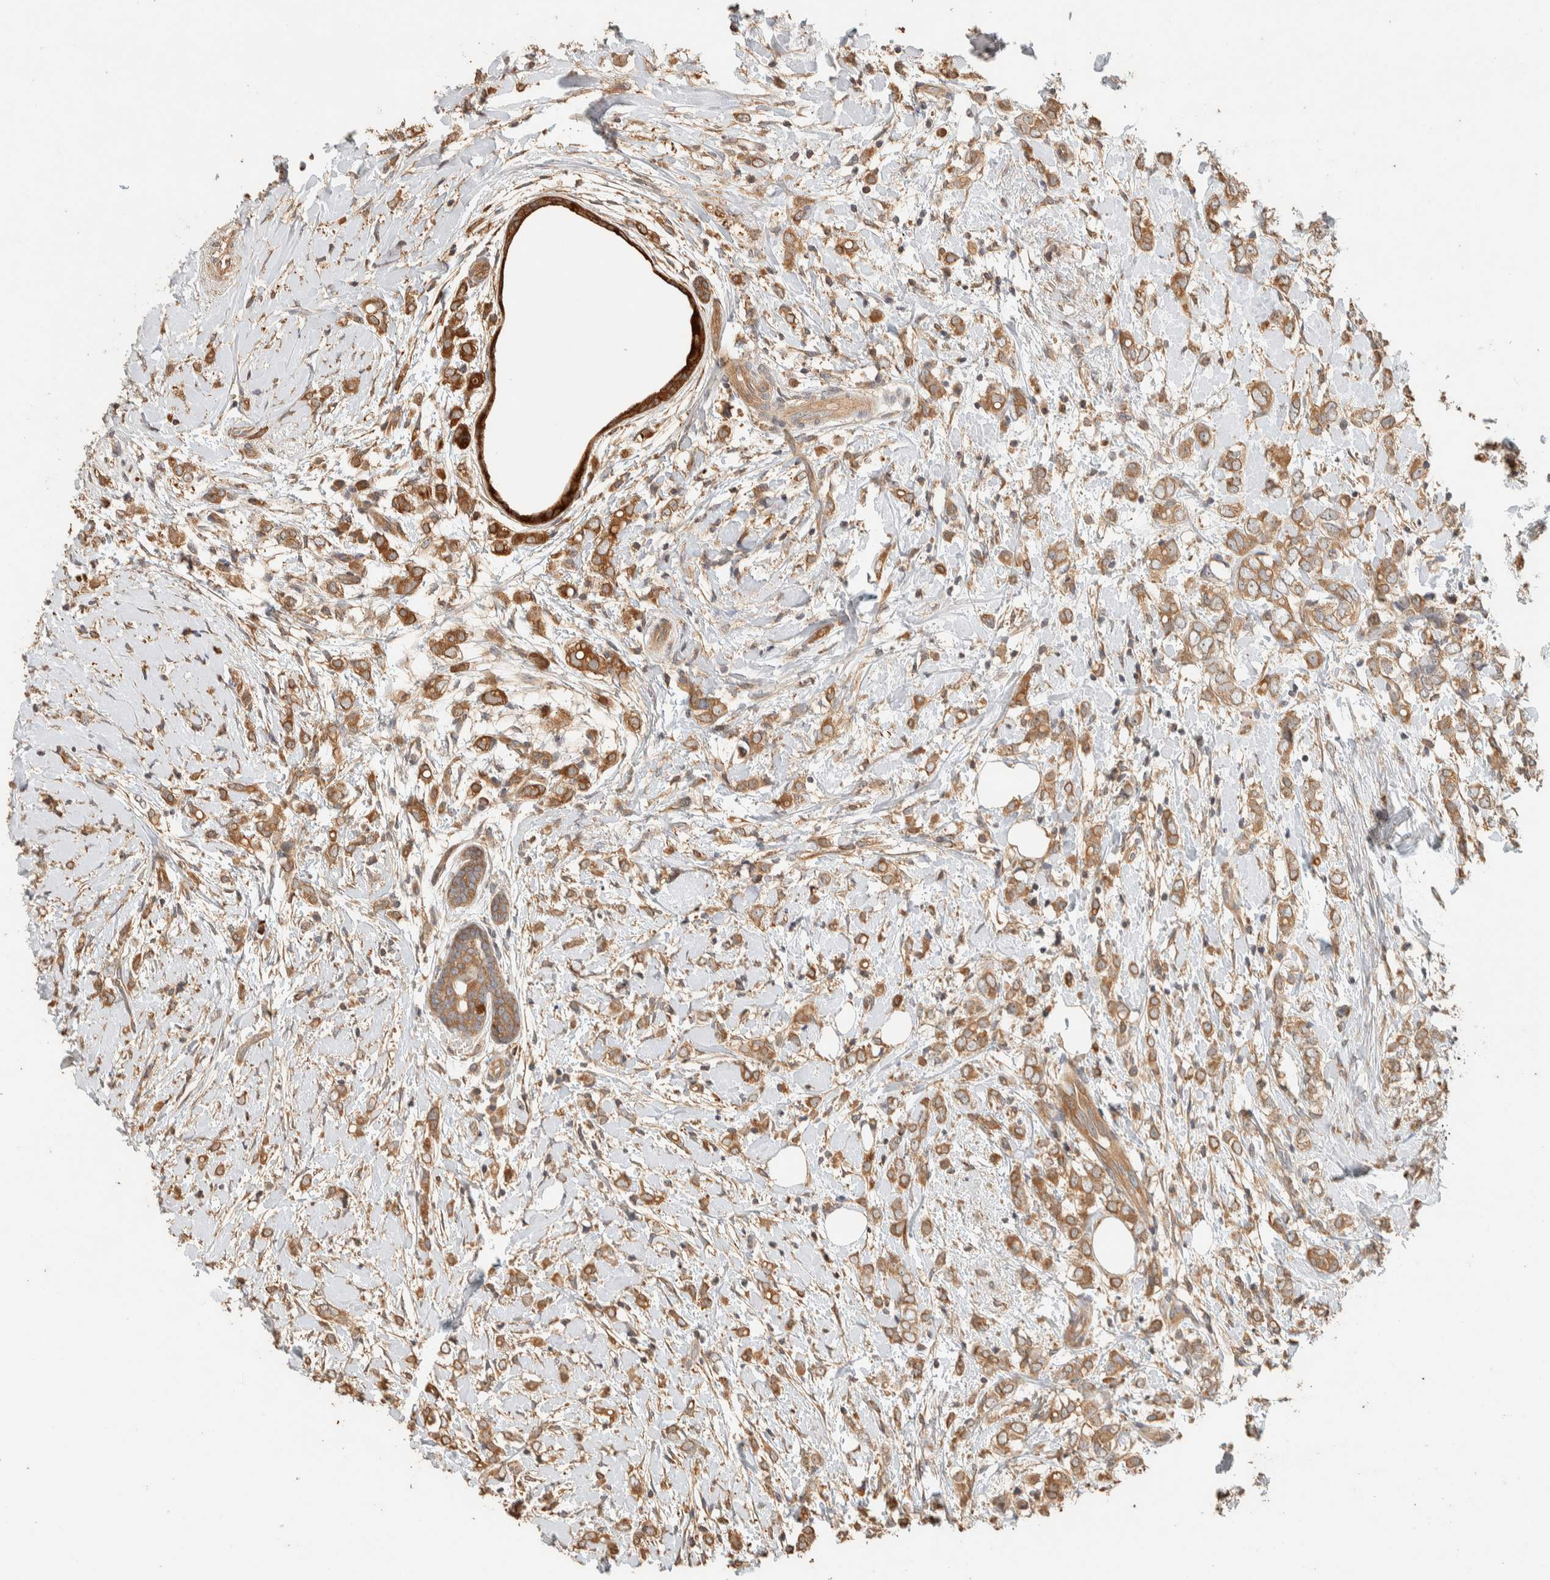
{"staining": {"intensity": "moderate", "quantity": ">75%", "location": "cytoplasmic/membranous"}, "tissue": "breast cancer", "cell_type": "Tumor cells", "image_type": "cancer", "snomed": [{"axis": "morphology", "description": "Normal tissue, NOS"}, {"axis": "morphology", "description": "Lobular carcinoma"}, {"axis": "topography", "description": "Breast"}], "caption": "Protein staining by IHC reveals moderate cytoplasmic/membranous positivity in about >75% of tumor cells in lobular carcinoma (breast). The staining is performed using DAB (3,3'-diaminobenzidine) brown chromogen to label protein expression. The nuclei are counter-stained blue using hematoxylin.", "gene": "EXOC7", "patient": {"sex": "female", "age": 47}}